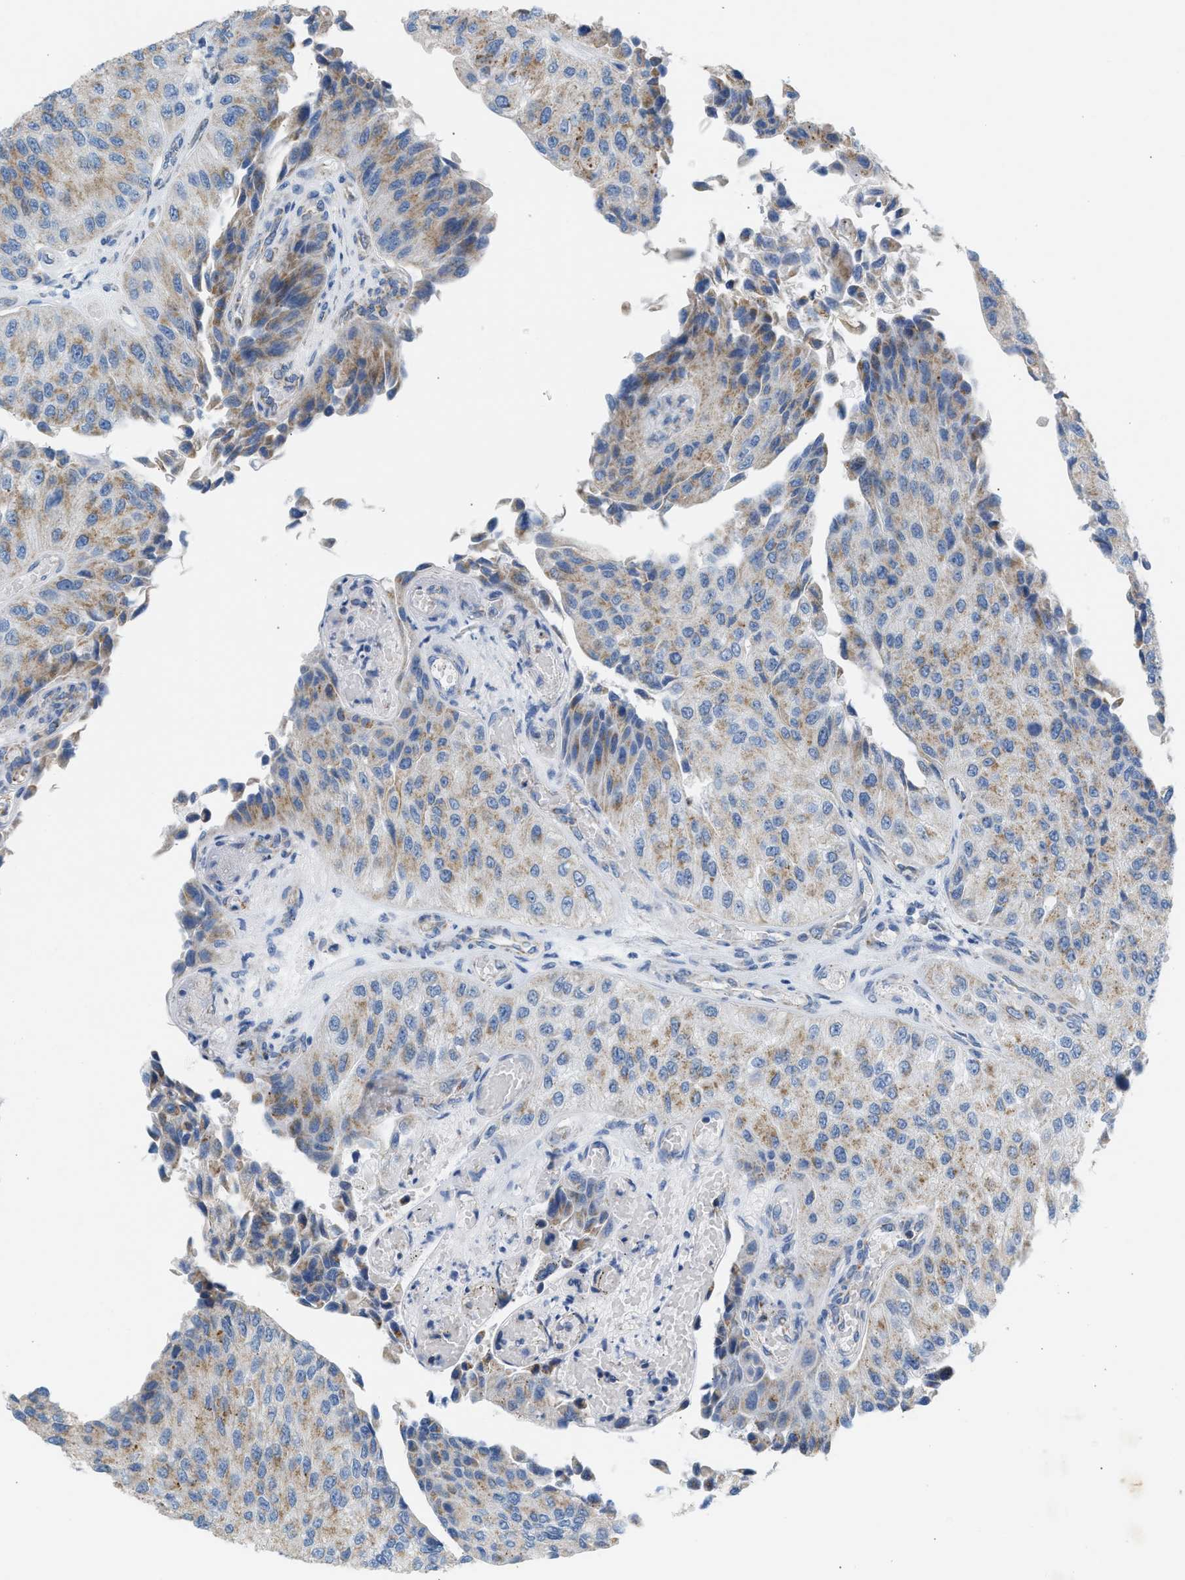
{"staining": {"intensity": "moderate", "quantity": ">75%", "location": "cytoplasmic/membranous"}, "tissue": "urothelial cancer", "cell_type": "Tumor cells", "image_type": "cancer", "snomed": [{"axis": "morphology", "description": "Urothelial carcinoma, High grade"}, {"axis": "topography", "description": "Kidney"}, {"axis": "topography", "description": "Urinary bladder"}], "caption": "The photomicrograph displays immunohistochemical staining of urothelial cancer. There is moderate cytoplasmic/membranous positivity is seen in approximately >75% of tumor cells.", "gene": "NDUFS8", "patient": {"sex": "male", "age": 77}}